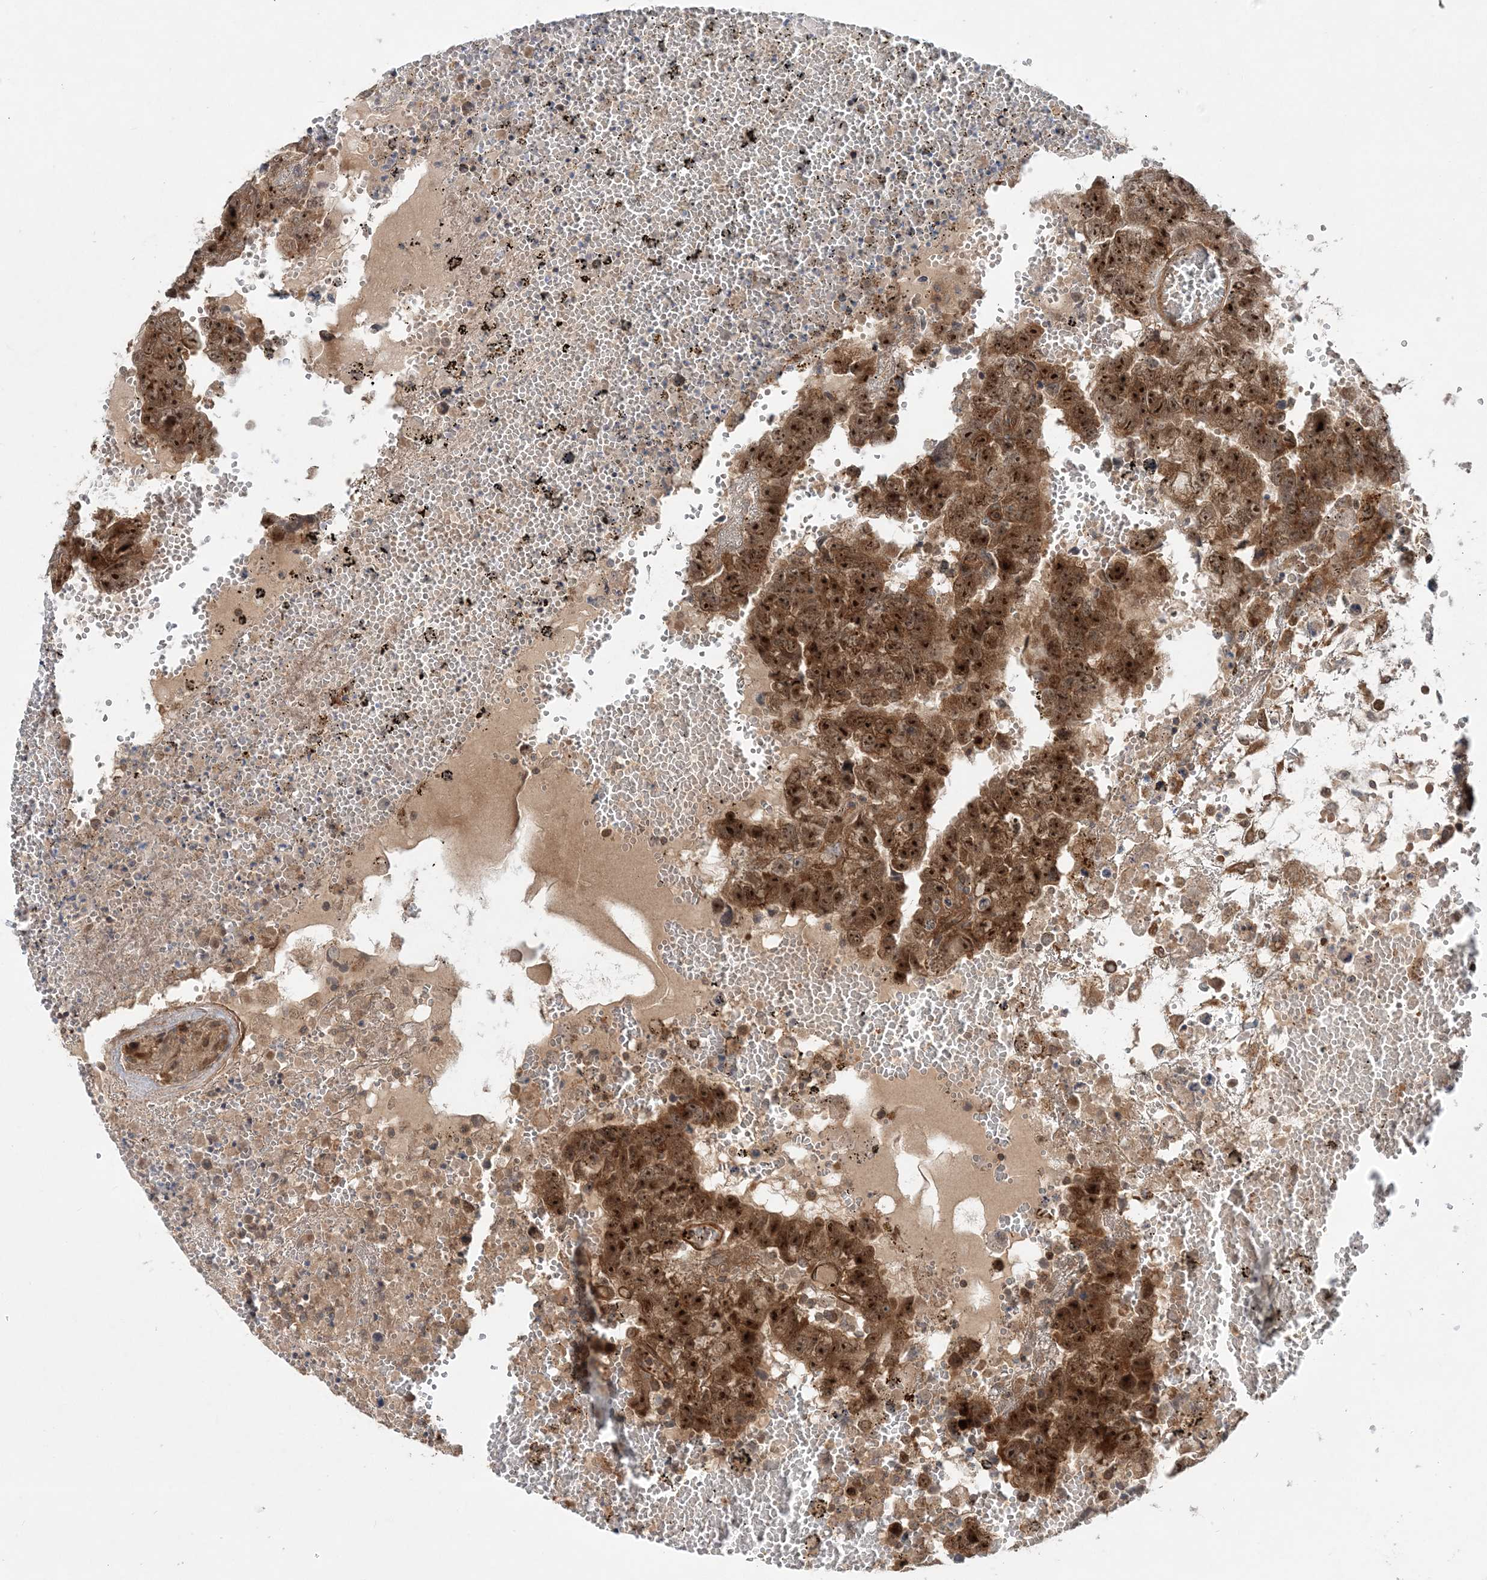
{"staining": {"intensity": "strong", "quantity": ">75%", "location": "cytoplasmic/membranous,nuclear"}, "tissue": "testis cancer", "cell_type": "Tumor cells", "image_type": "cancer", "snomed": [{"axis": "morphology", "description": "Carcinoma, Embryonal, NOS"}, {"axis": "topography", "description": "Testis"}], "caption": "IHC micrograph of human testis cancer stained for a protein (brown), which exhibits high levels of strong cytoplasmic/membranous and nuclear expression in approximately >75% of tumor cells.", "gene": "GEMIN5", "patient": {"sex": "male", "age": 25}}